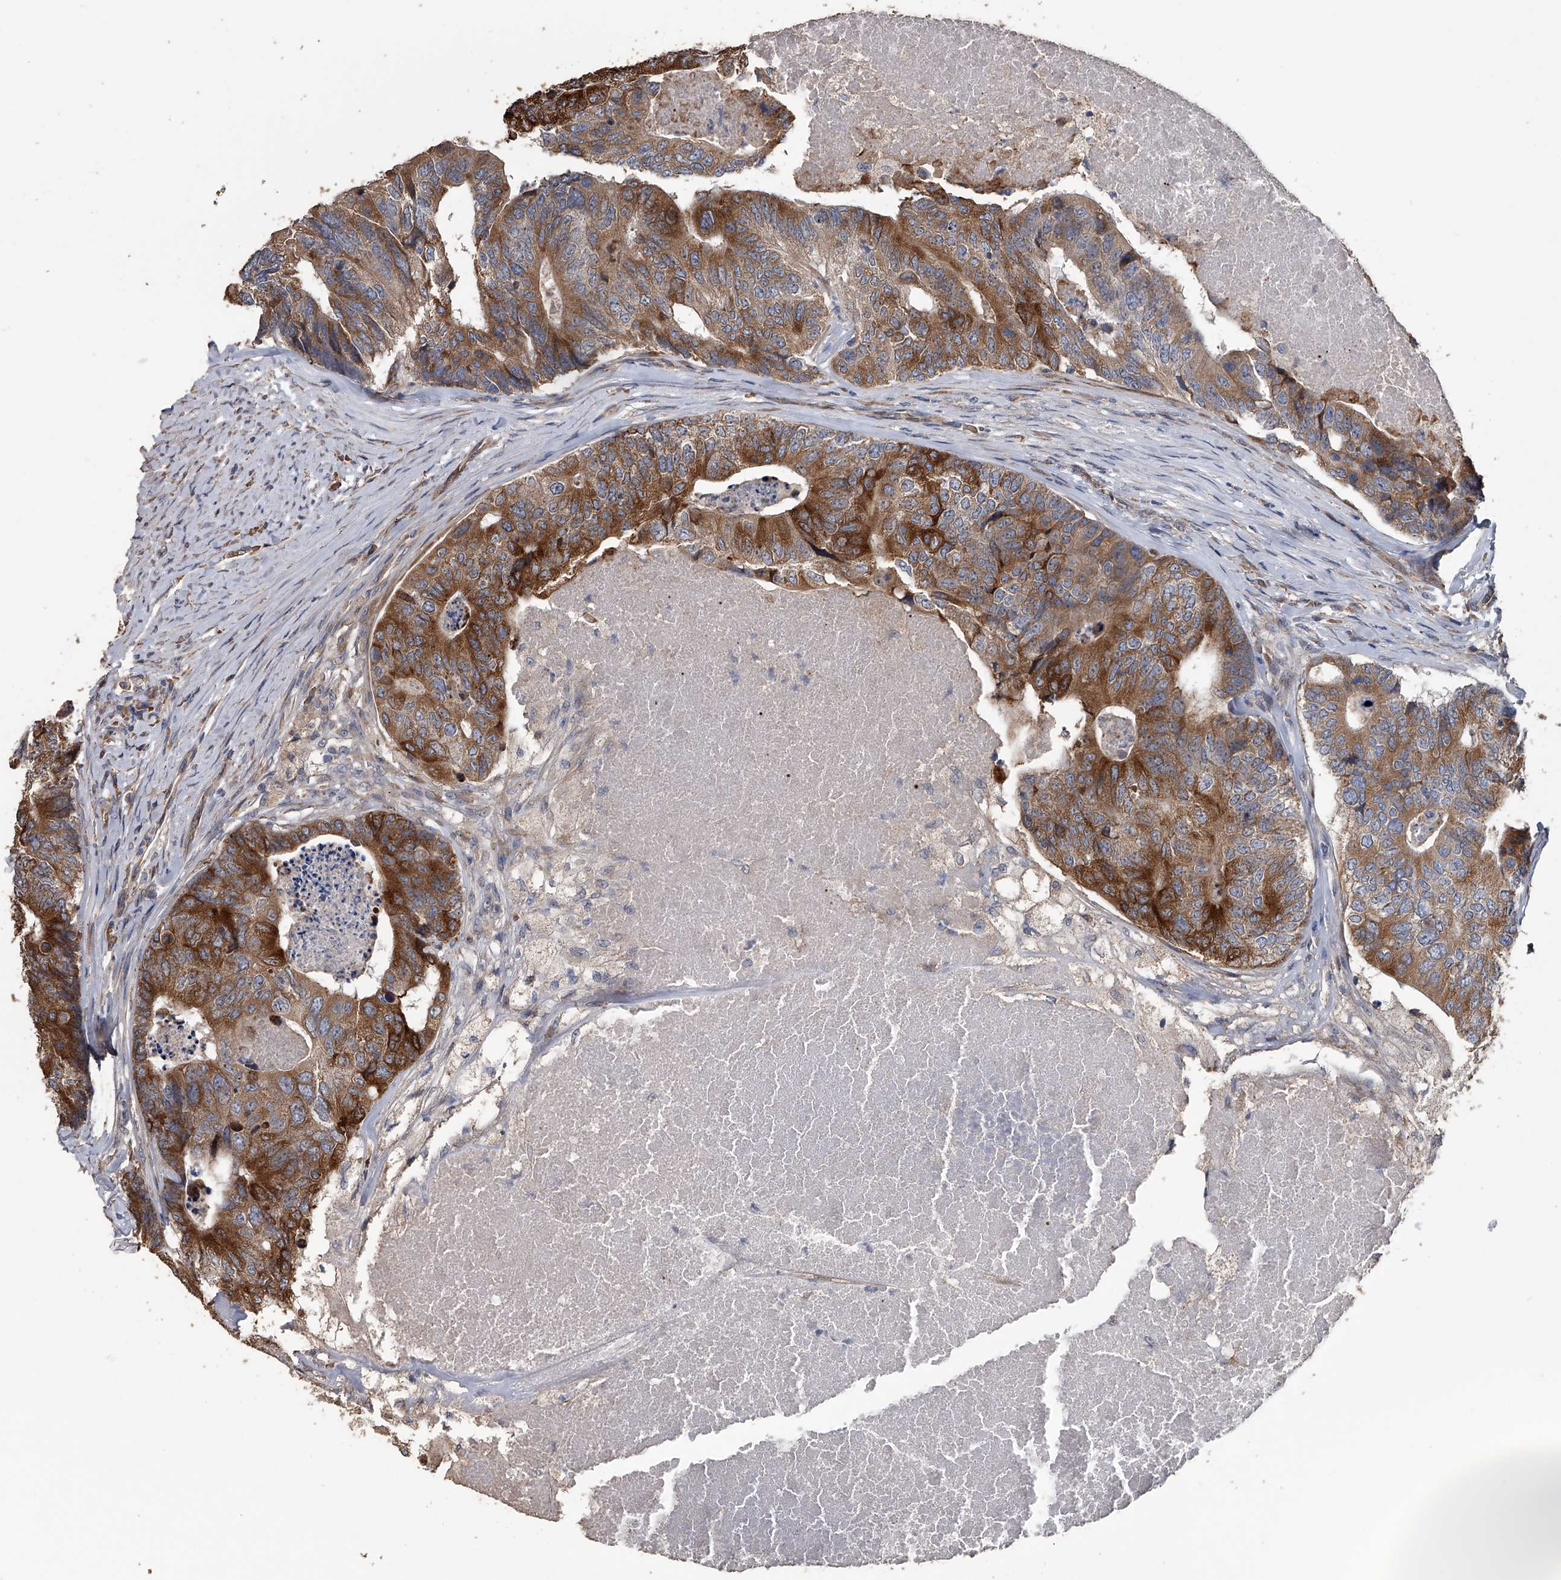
{"staining": {"intensity": "strong", "quantity": ">75%", "location": "cytoplasmic/membranous"}, "tissue": "colorectal cancer", "cell_type": "Tumor cells", "image_type": "cancer", "snomed": [{"axis": "morphology", "description": "Adenocarcinoma, NOS"}, {"axis": "topography", "description": "Colon"}], "caption": "This micrograph displays immunohistochemistry staining of human colorectal adenocarcinoma, with high strong cytoplasmic/membranous expression in about >75% of tumor cells.", "gene": "PCLO", "patient": {"sex": "female", "age": 67}}